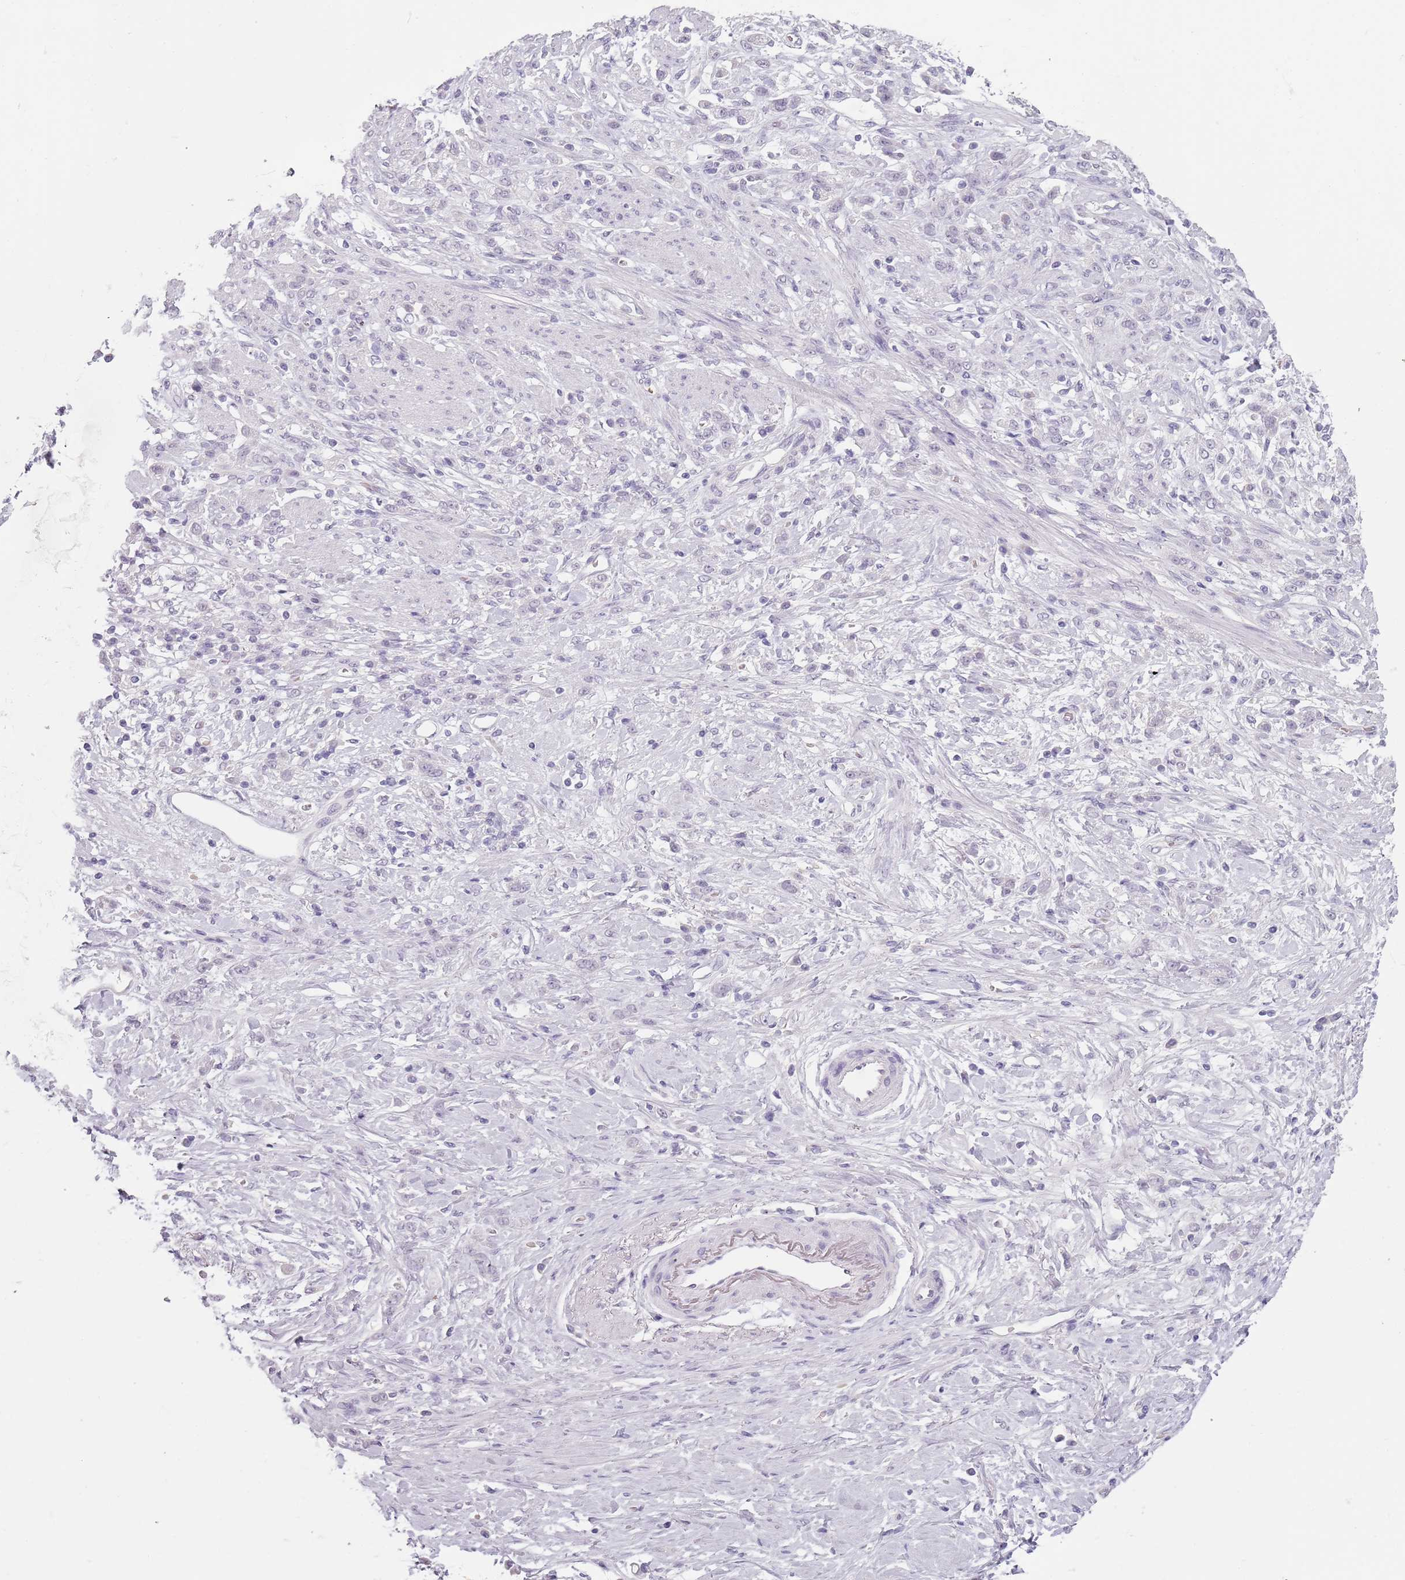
{"staining": {"intensity": "negative", "quantity": "none", "location": "none"}, "tissue": "stomach cancer", "cell_type": "Tumor cells", "image_type": "cancer", "snomed": [{"axis": "morphology", "description": "Adenocarcinoma, NOS"}, {"axis": "topography", "description": "Stomach"}], "caption": "Tumor cells are negative for protein expression in human stomach cancer (adenocarcinoma).", "gene": "PIEZO1", "patient": {"sex": "female", "age": 60}}